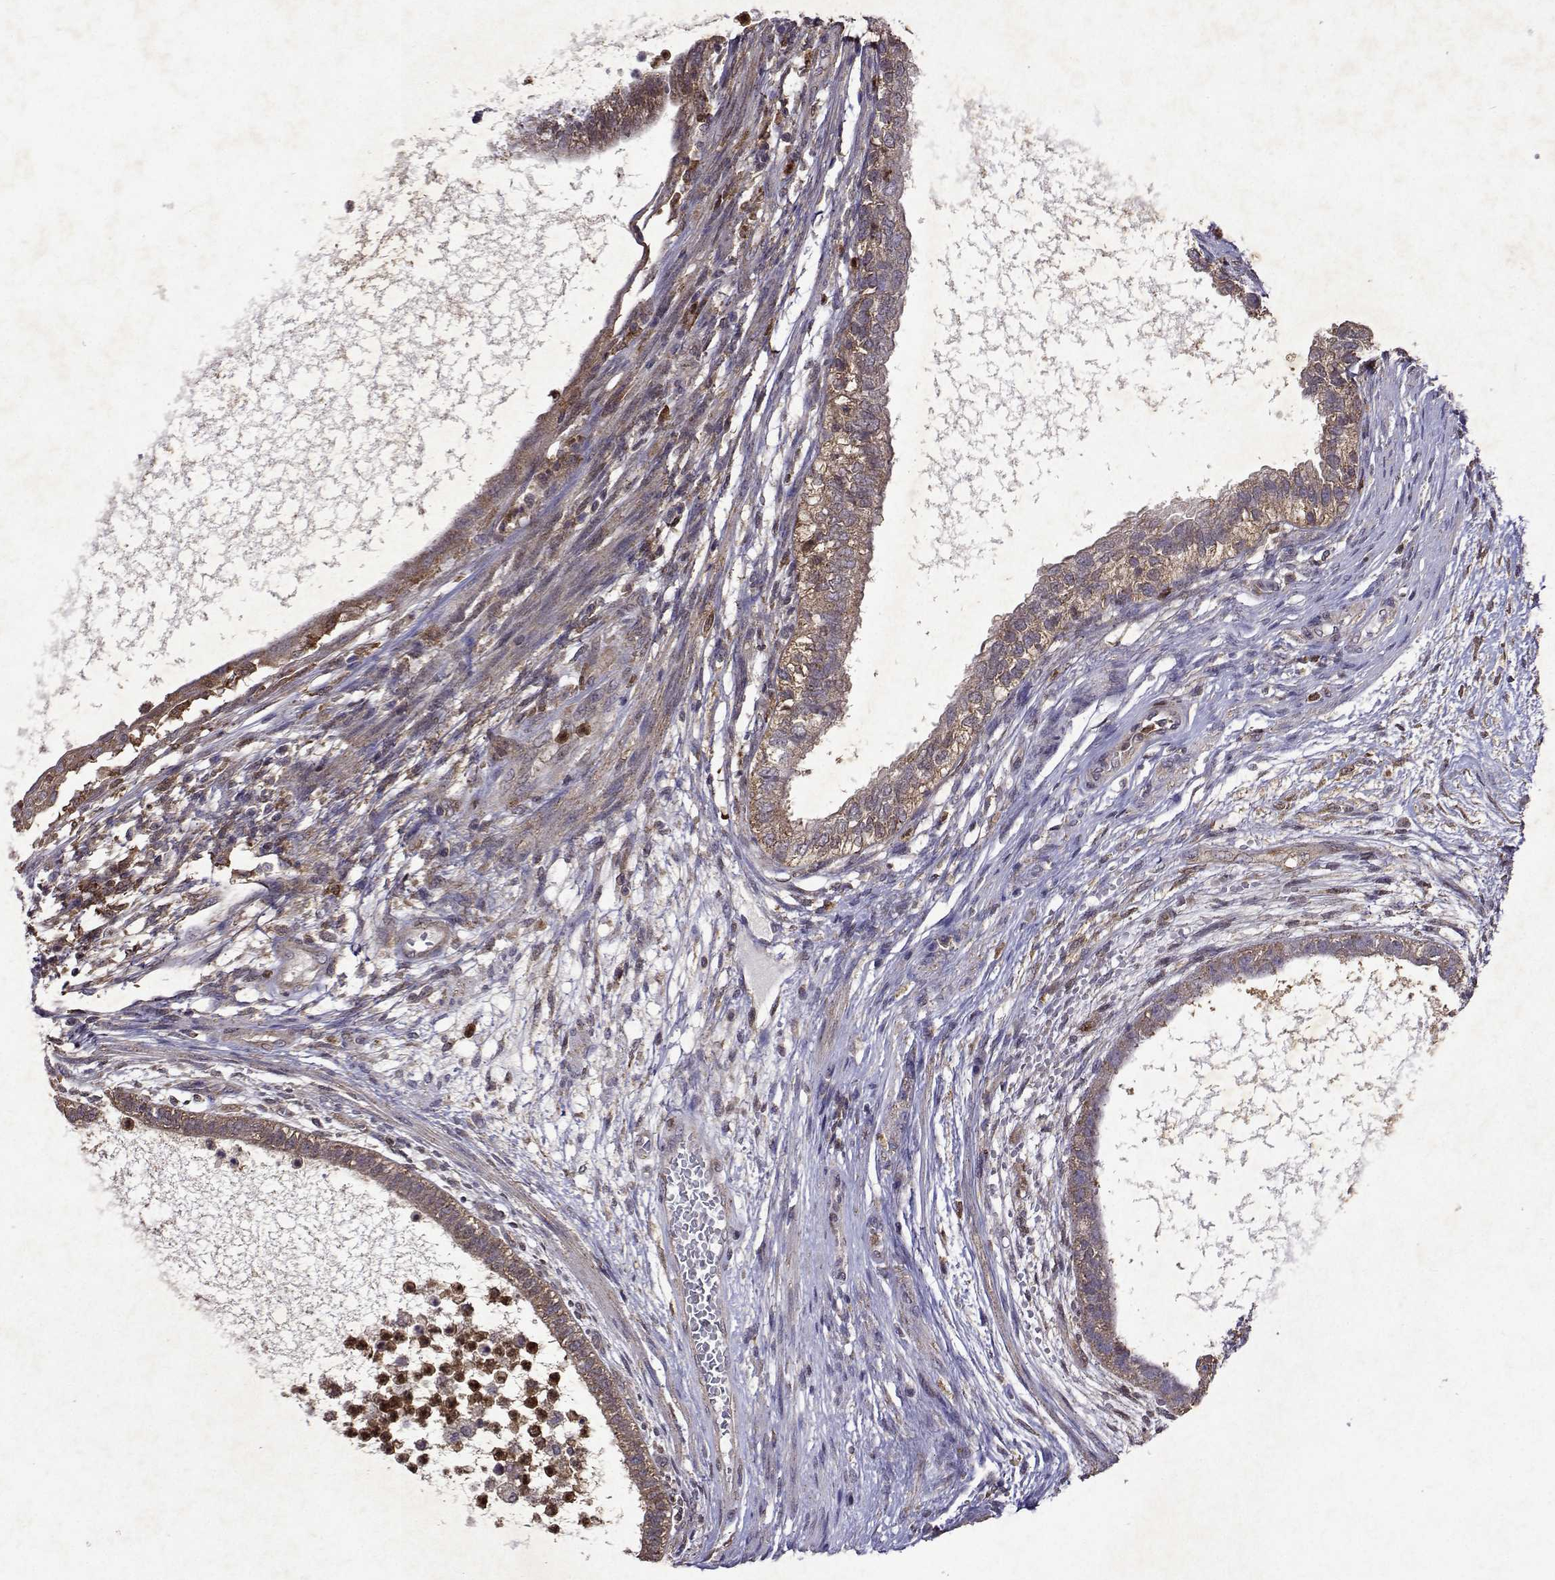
{"staining": {"intensity": "weak", "quantity": ">75%", "location": "cytoplasmic/membranous"}, "tissue": "testis cancer", "cell_type": "Tumor cells", "image_type": "cancer", "snomed": [{"axis": "morphology", "description": "Carcinoma, Embryonal, NOS"}, {"axis": "topography", "description": "Testis"}], "caption": "Immunohistochemistry (IHC) histopathology image of neoplastic tissue: human testis cancer stained using immunohistochemistry (IHC) shows low levels of weak protein expression localized specifically in the cytoplasmic/membranous of tumor cells, appearing as a cytoplasmic/membranous brown color.", "gene": "APAF1", "patient": {"sex": "male", "age": 26}}